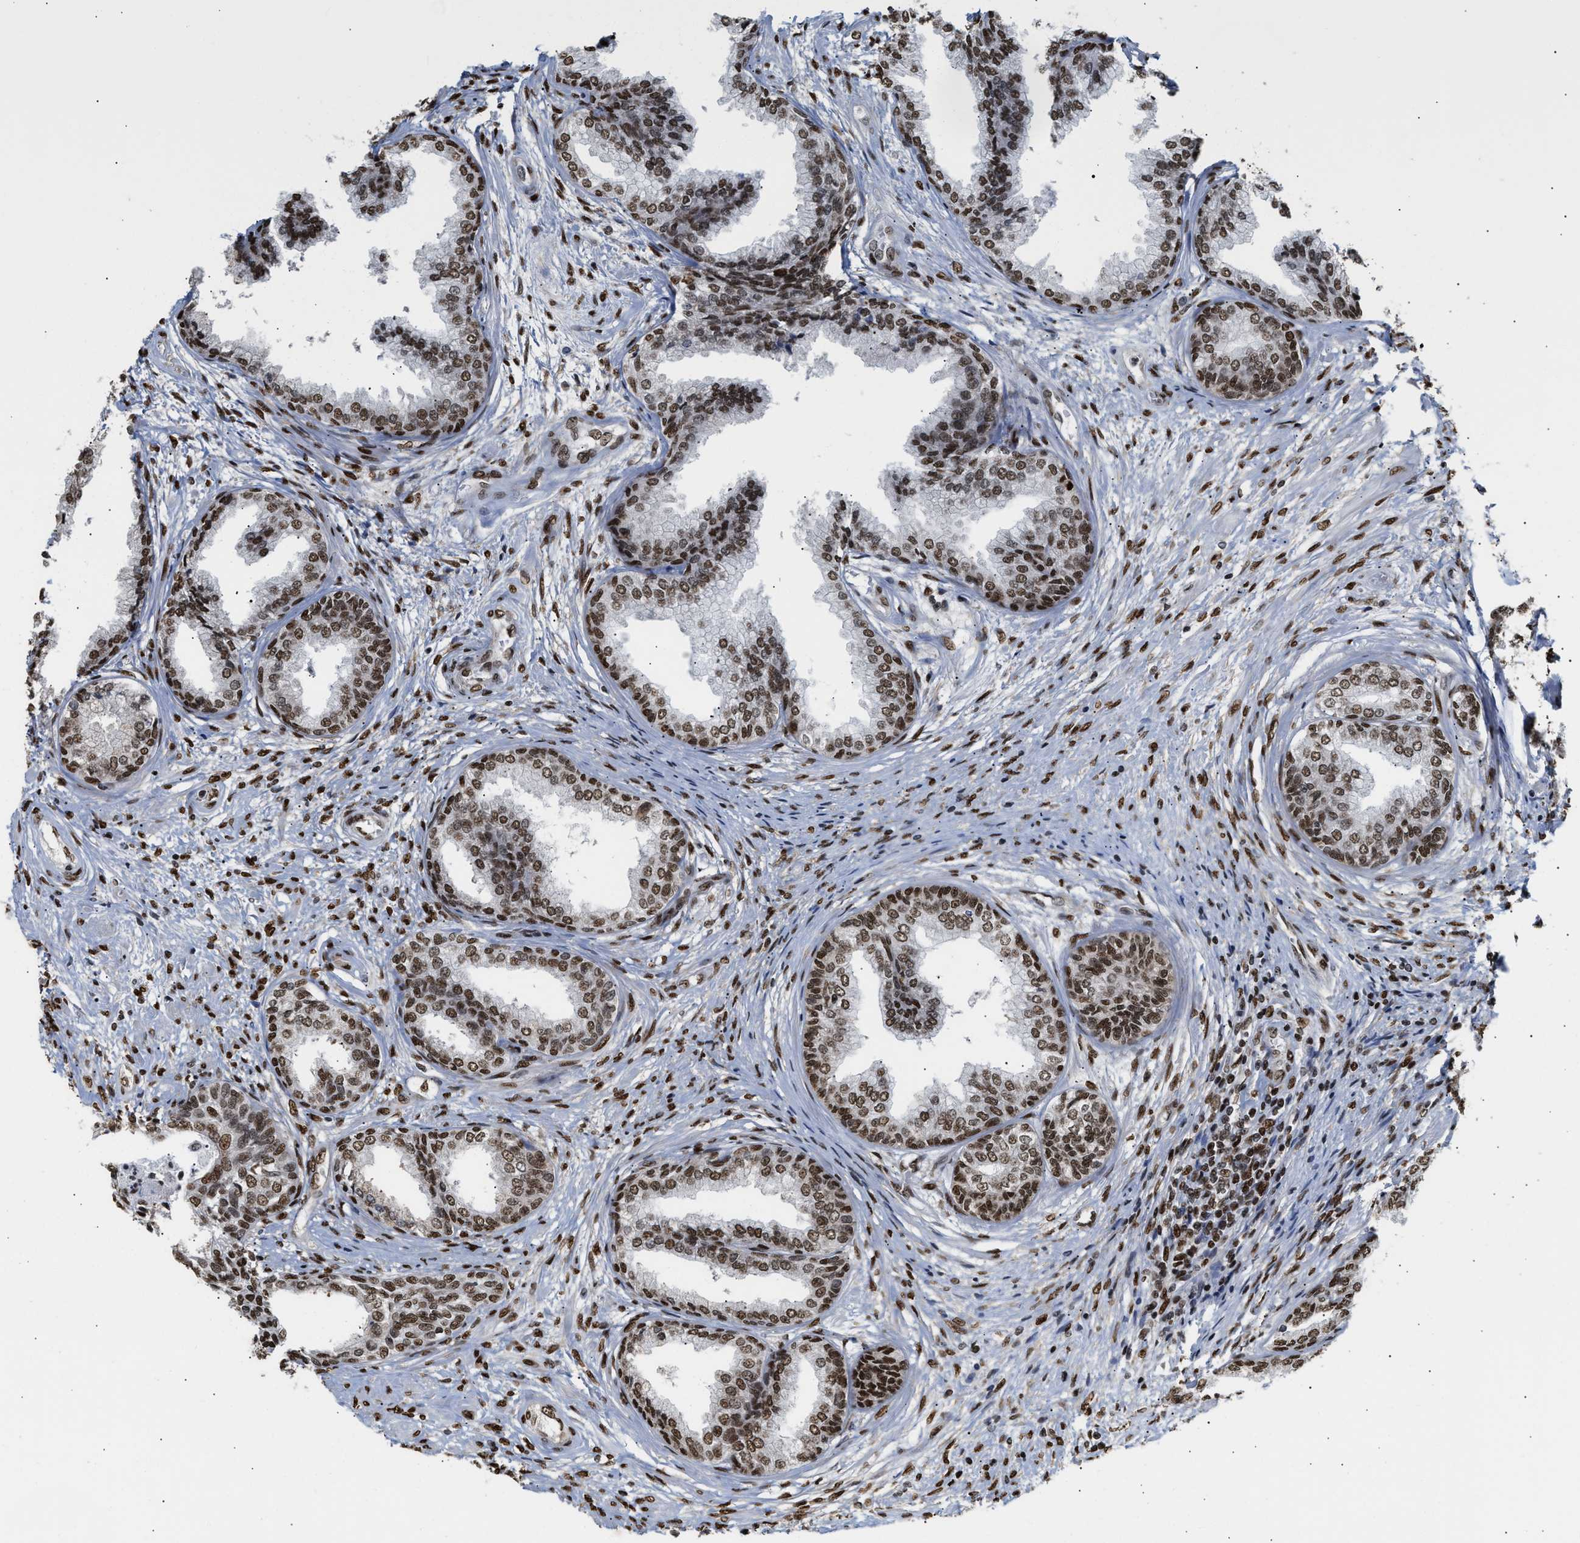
{"staining": {"intensity": "strong", "quantity": ">75%", "location": "nuclear"}, "tissue": "prostate", "cell_type": "Glandular cells", "image_type": "normal", "snomed": [{"axis": "morphology", "description": "Normal tissue, NOS"}, {"axis": "topography", "description": "Prostate"}], "caption": "This histopathology image exhibits benign prostate stained with IHC to label a protein in brown. The nuclear of glandular cells show strong positivity for the protein. Nuclei are counter-stained blue.", "gene": "PSIP1", "patient": {"sex": "male", "age": 76}}